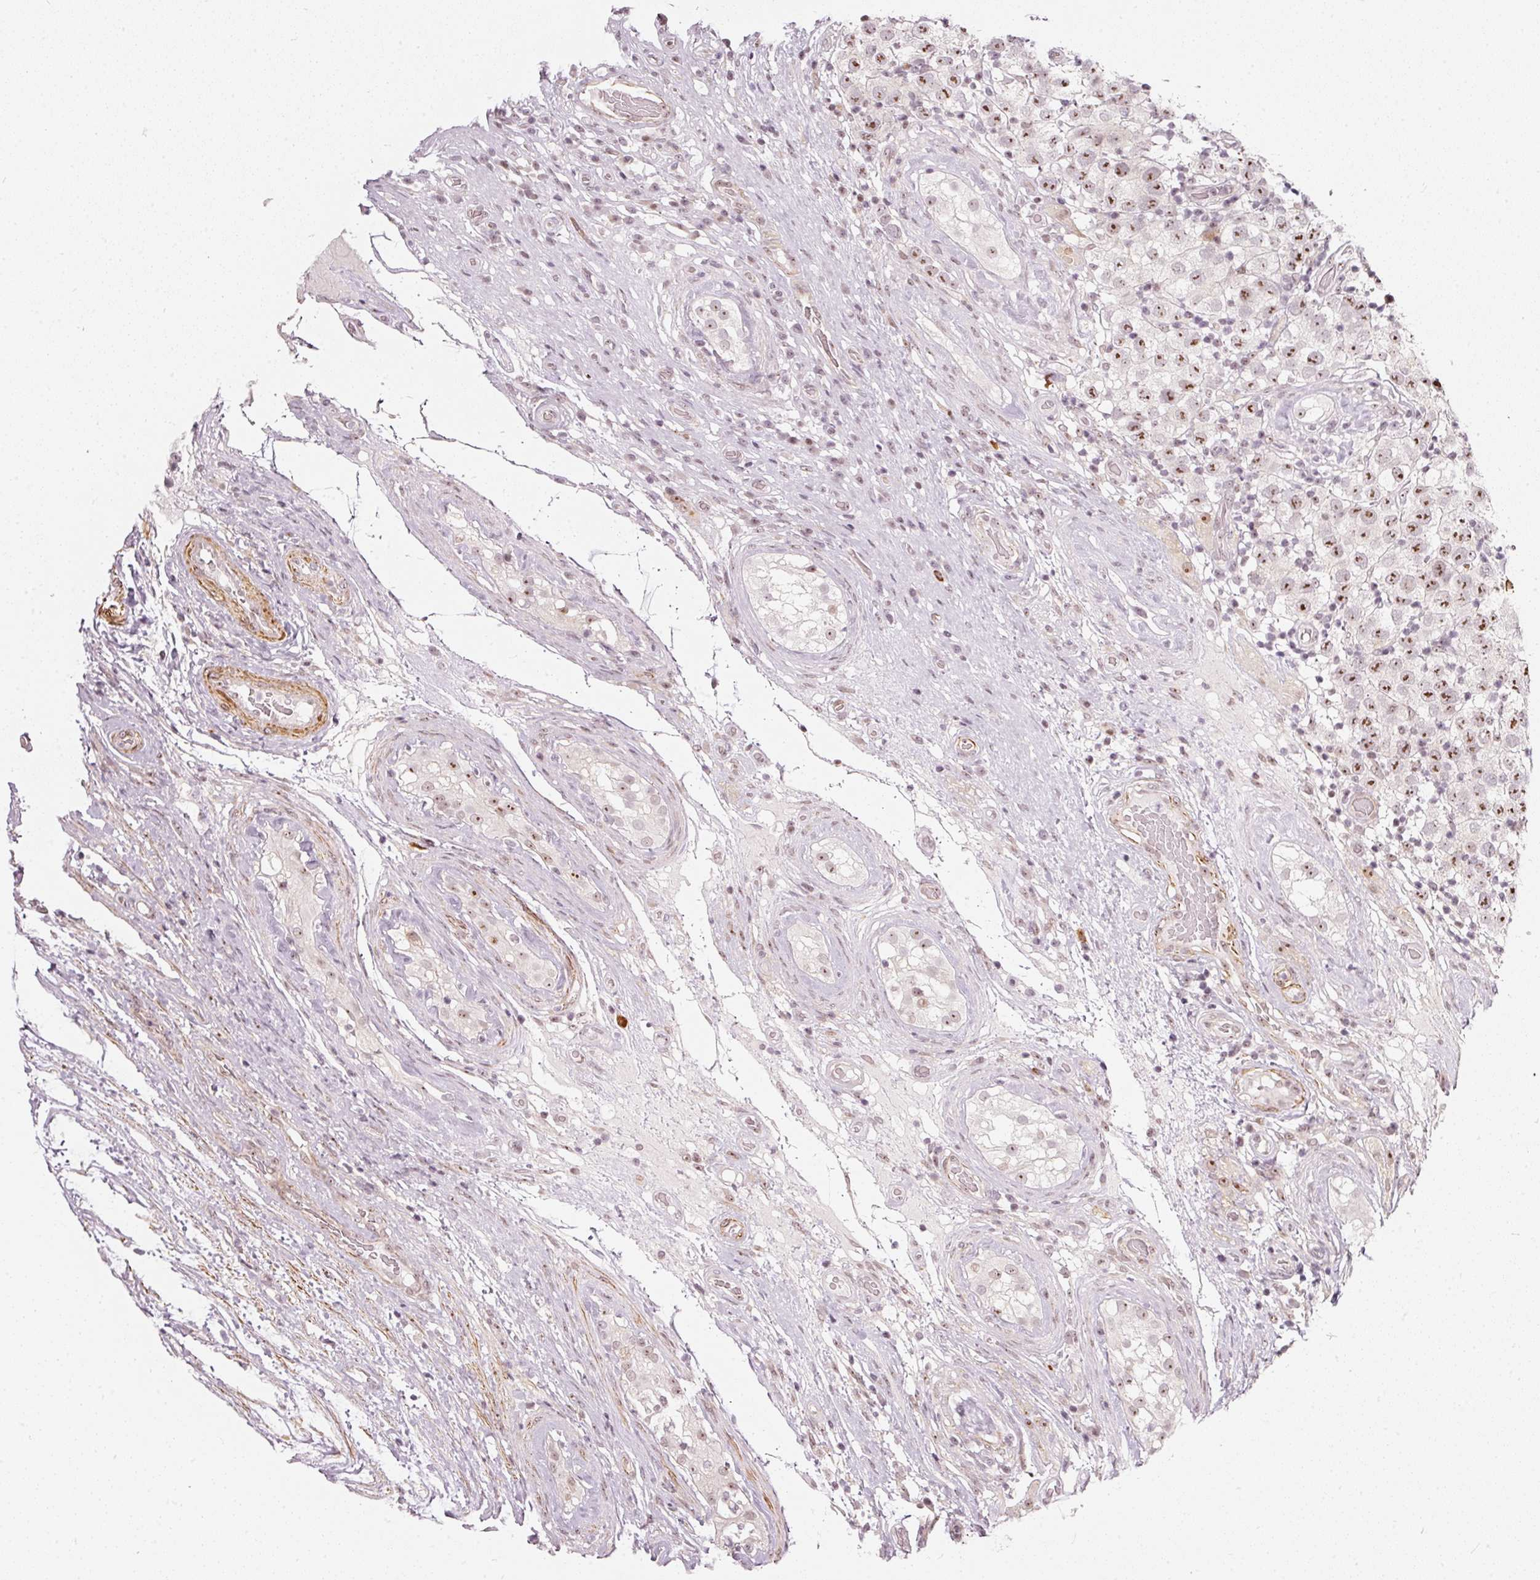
{"staining": {"intensity": "moderate", "quantity": ">75%", "location": "nuclear"}, "tissue": "testis cancer", "cell_type": "Tumor cells", "image_type": "cancer", "snomed": [{"axis": "morphology", "description": "Seminoma, NOS"}, {"axis": "morphology", "description": "Carcinoma, Embryonal, NOS"}, {"axis": "topography", "description": "Testis"}], "caption": "Tumor cells show moderate nuclear expression in about >75% of cells in testis cancer (embryonal carcinoma). (Brightfield microscopy of DAB IHC at high magnification).", "gene": "MXRA8", "patient": {"sex": "male", "age": 41}}